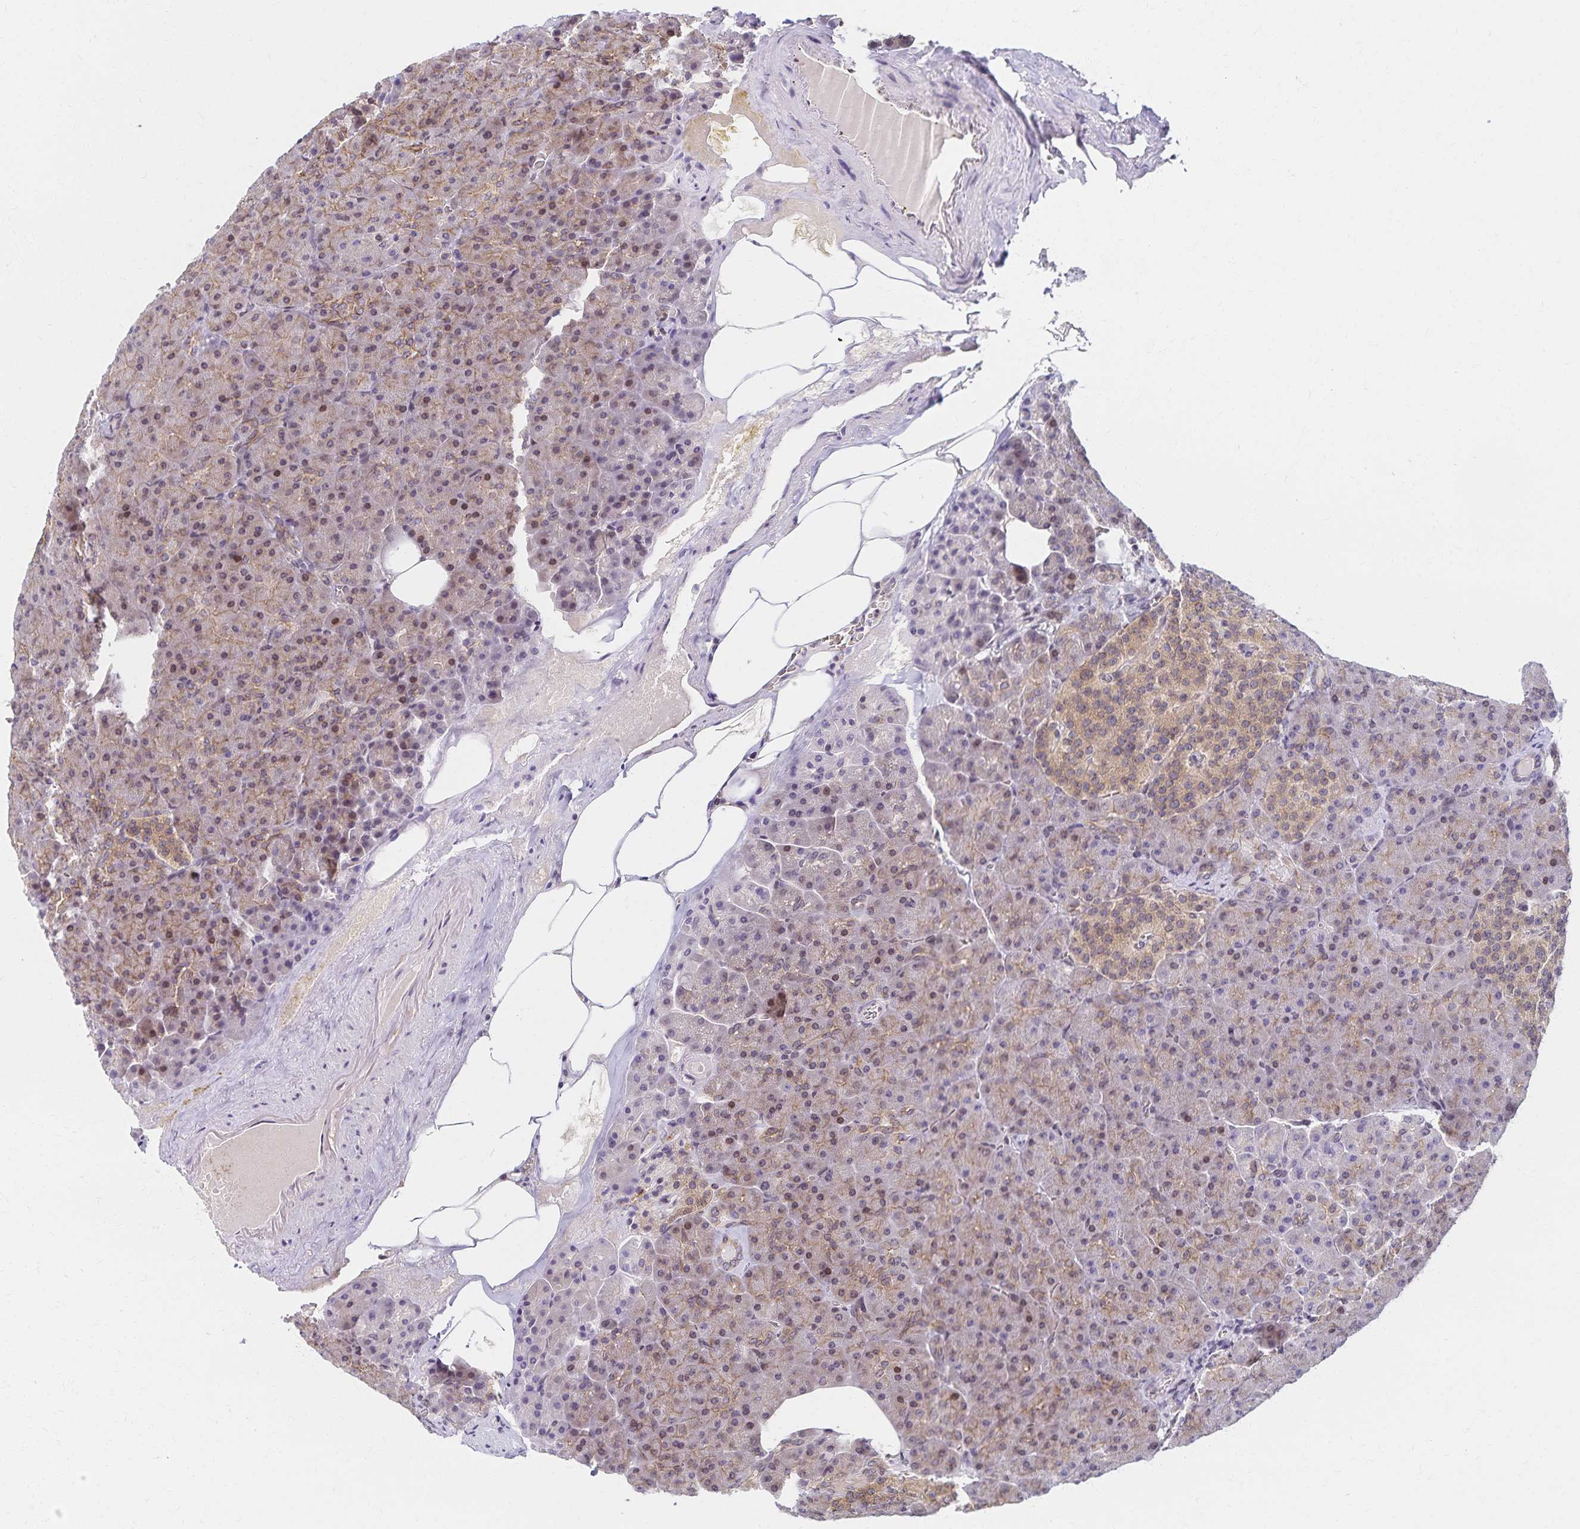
{"staining": {"intensity": "weak", "quantity": "25%-75%", "location": "cytoplasmic/membranous,nuclear"}, "tissue": "pancreas", "cell_type": "Exocrine glandular cells", "image_type": "normal", "snomed": [{"axis": "morphology", "description": "Normal tissue, NOS"}, {"axis": "topography", "description": "Pancreas"}], "caption": "Exocrine glandular cells show low levels of weak cytoplasmic/membranous,nuclear expression in approximately 25%-75% of cells in benign pancreas.", "gene": "RAB9B", "patient": {"sex": "female", "age": 74}}